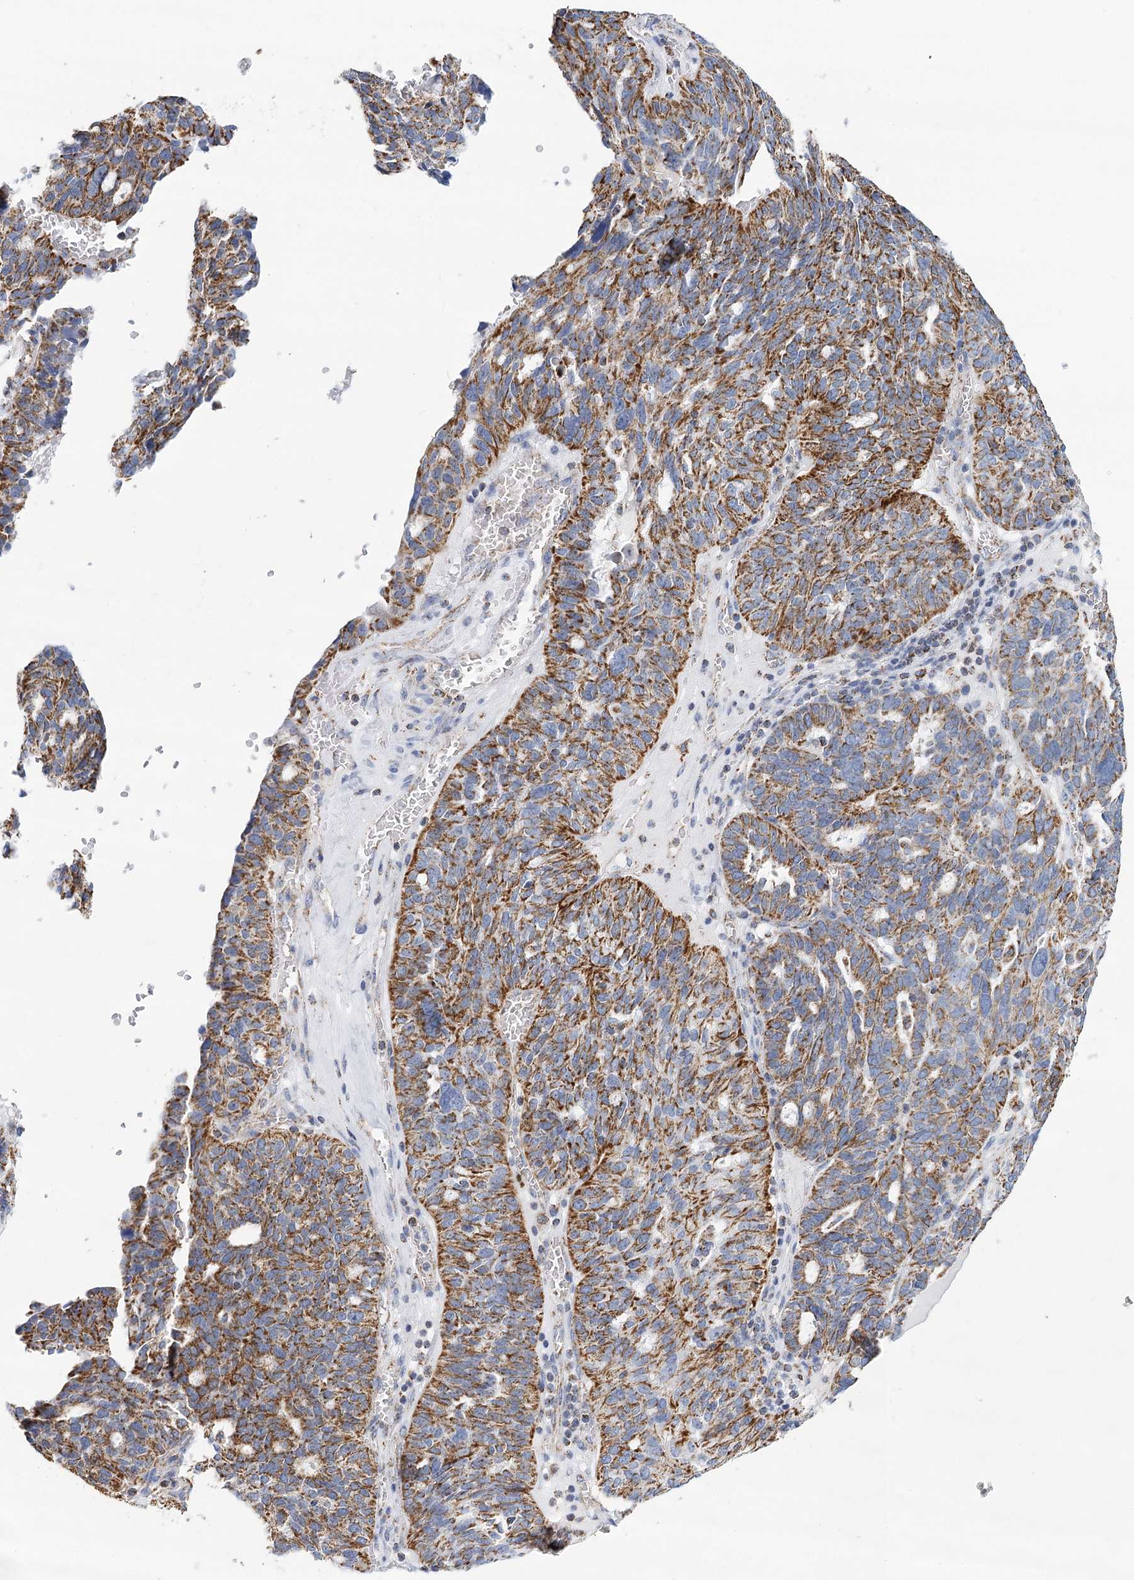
{"staining": {"intensity": "strong", "quantity": ">75%", "location": "cytoplasmic/membranous"}, "tissue": "ovarian cancer", "cell_type": "Tumor cells", "image_type": "cancer", "snomed": [{"axis": "morphology", "description": "Cystadenocarcinoma, serous, NOS"}, {"axis": "topography", "description": "Ovary"}], "caption": "The micrograph exhibits immunohistochemical staining of ovarian cancer (serous cystadenocarcinoma). There is strong cytoplasmic/membranous expression is present in approximately >75% of tumor cells. The staining was performed using DAB (3,3'-diaminobenzidine) to visualize the protein expression in brown, while the nuclei were stained in blue with hematoxylin (Magnification: 20x).", "gene": "LSS", "patient": {"sex": "female", "age": 59}}